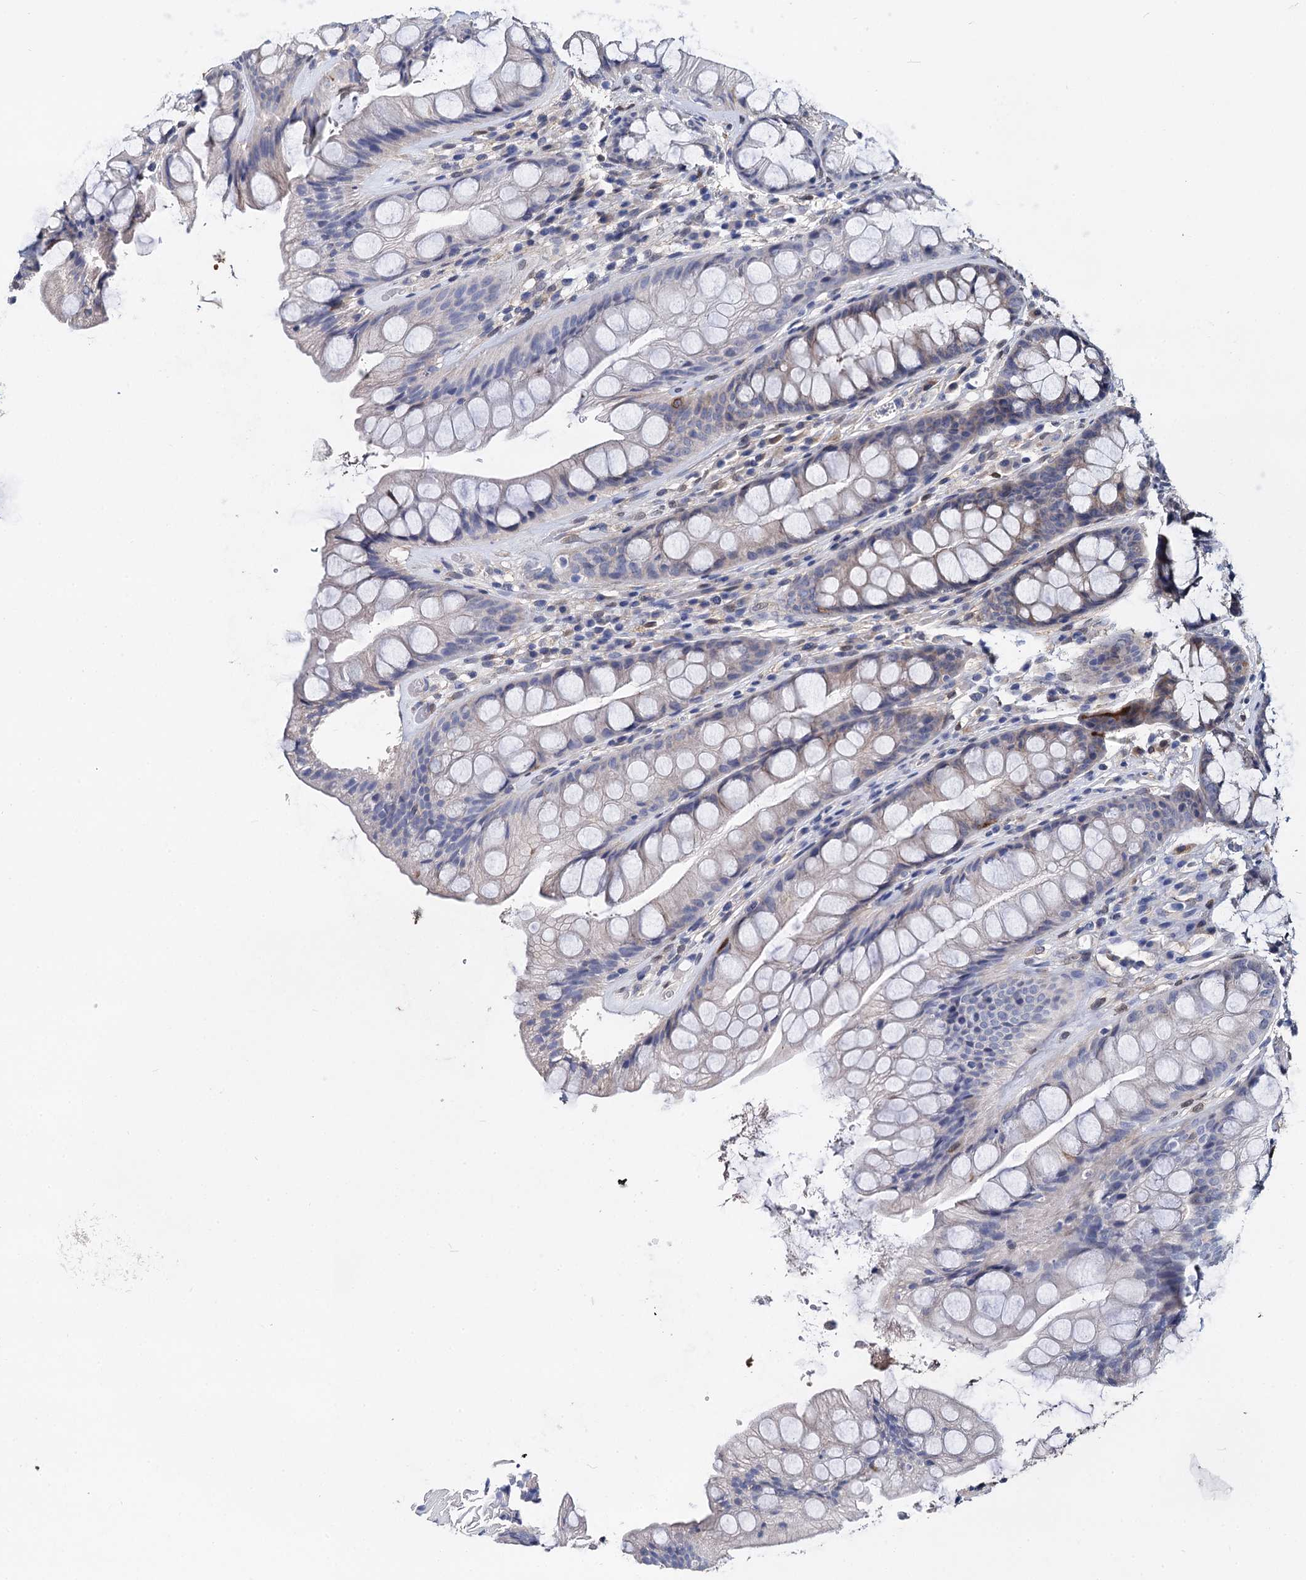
{"staining": {"intensity": "moderate", "quantity": "<25%", "location": "cytoplasmic/membranous"}, "tissue": "rectum", "cell_type": "Glandular cells", "image_type": "normal", "snomed": [{"axis": "morphology", "description": "Normal tissue, NOS"}, {"axis": "topography", "description": "Rectum"}], "caption": "A brown stain shows moderate cytoplasmic/membranous expression of a protein in glandular cells of benign rectum.", "gene": "GSTM3", "patient": {"sex": "male", "age": 74}}